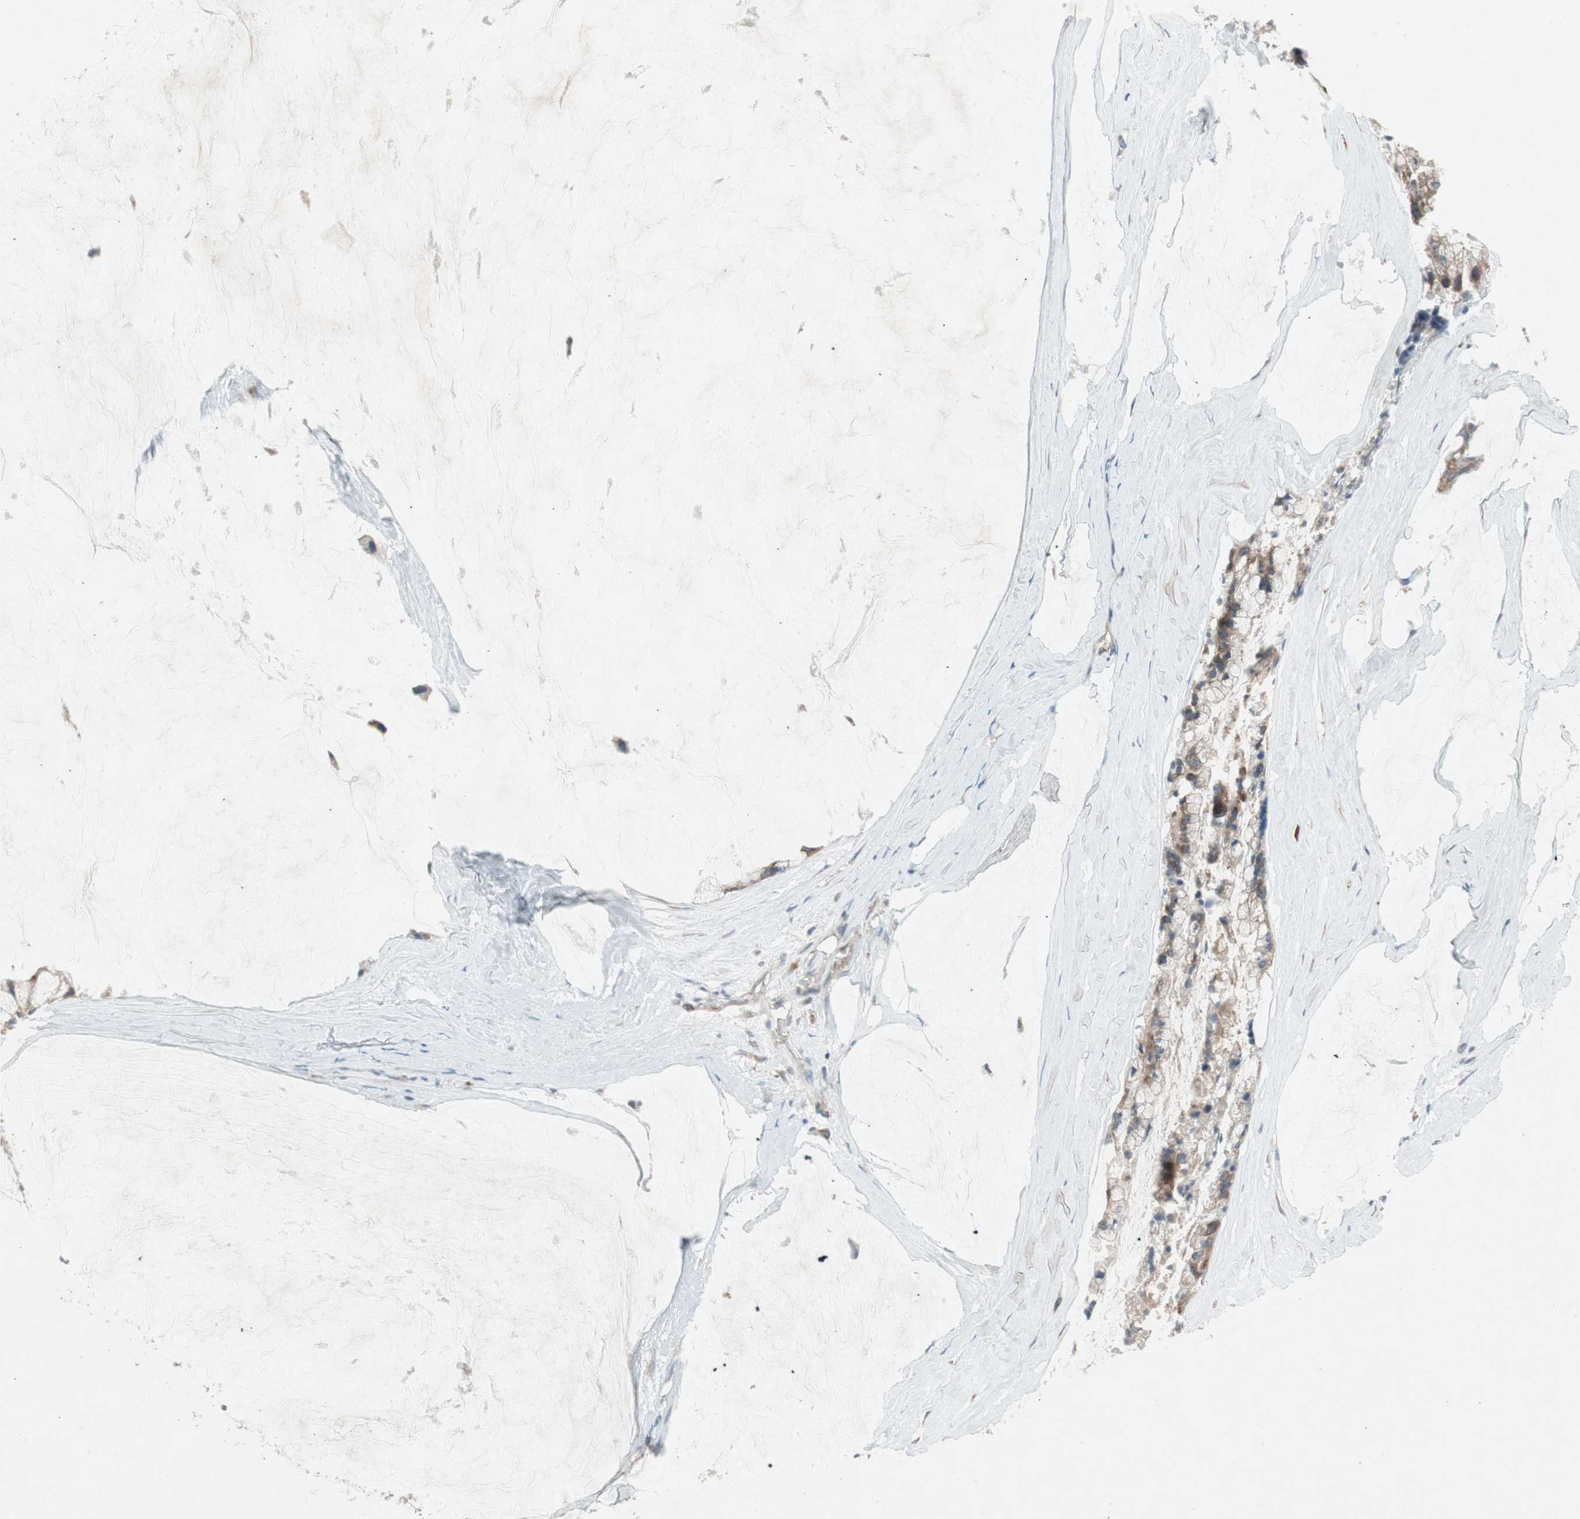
{"staining": {"intensity": "weak", "quantity": "25%-75%", "location": "cytoplasmic/membranous"}, "tissue": "ovarian cancer", "cell_type": "Tumor cells", "image_type": "cancer", "snomed": [{"axis": "morphology", "description": "Cystadenocarcinoma, mucinous, NOS"}, {"axis": "topography", "description": "Ovary"}], "caption": "Ovarian cancer (mucinous cystadenocarcinoma) stained with DAB (3,3'-diaminobenzidine) immunohistochemistry (IHC) exhibits low levels of weak cytoplasmic/membranous expression in approximately 25%-75% of tumor cells. (DAB (3,3'-diaminobenzidine) = brown stain, brightfield microscopy at high magnification).", "gene": "PANK2", "patient": {"sex": "female", "age": 39}}